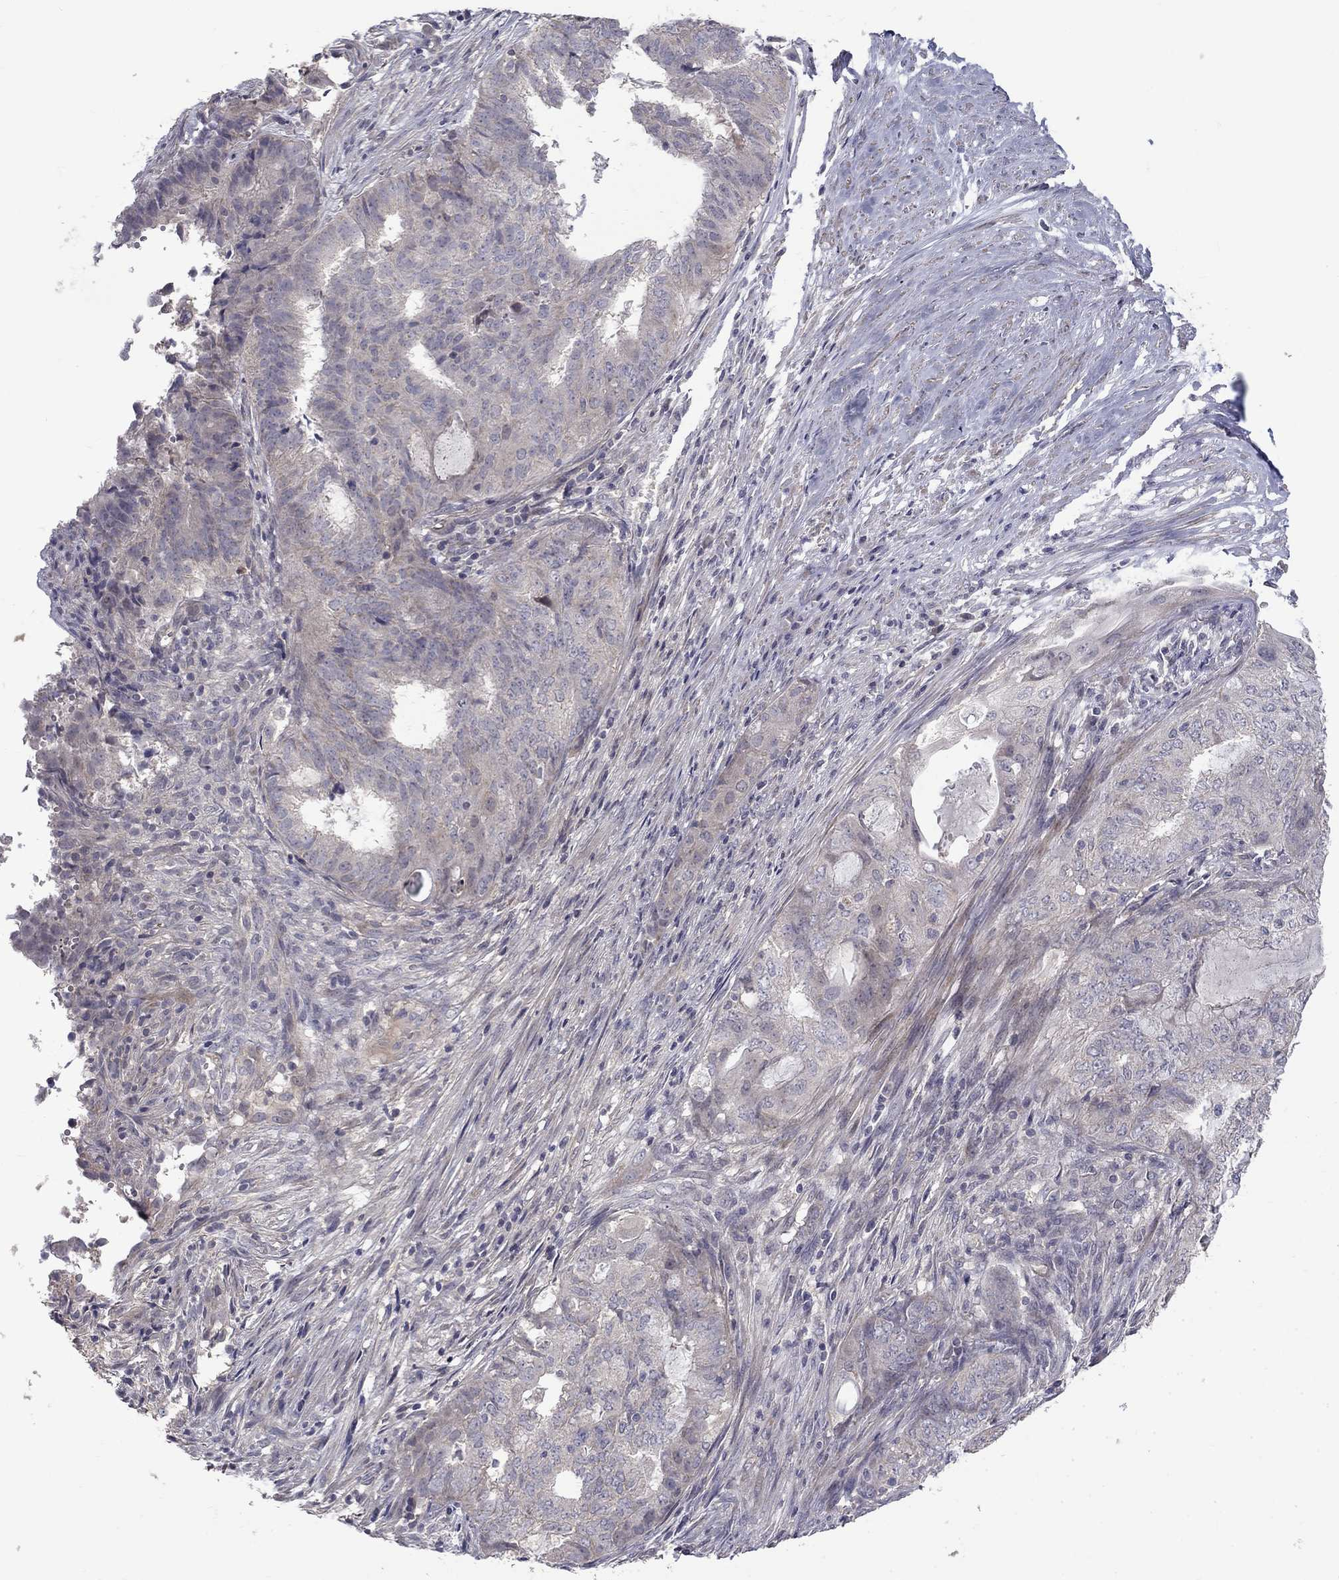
{"staining": {"intensity": "negative", "quantity": "none", "location": "none"}, "tissue": "endometrial cancer", "cell_type": "Tumor cells", "image_type": "cancer", "snomed": [{"axis": "morphology", "description": "Adenocarcinoma, NOS"}, {"axis": "topography", "description": "Endometrium"}], "caption": "DAB (3,3'-diaminobenzidine) immunohistochemical staining of human endometrial cancer shows no significant expression in tumor cells. Brightfield microscopy of immunohistochemistry stained with DAB (brown) and hematoxylin (blue), captured at high magnification.", "gene": "SLC39A14", "patient": {"sex": "female", "age": 62}}